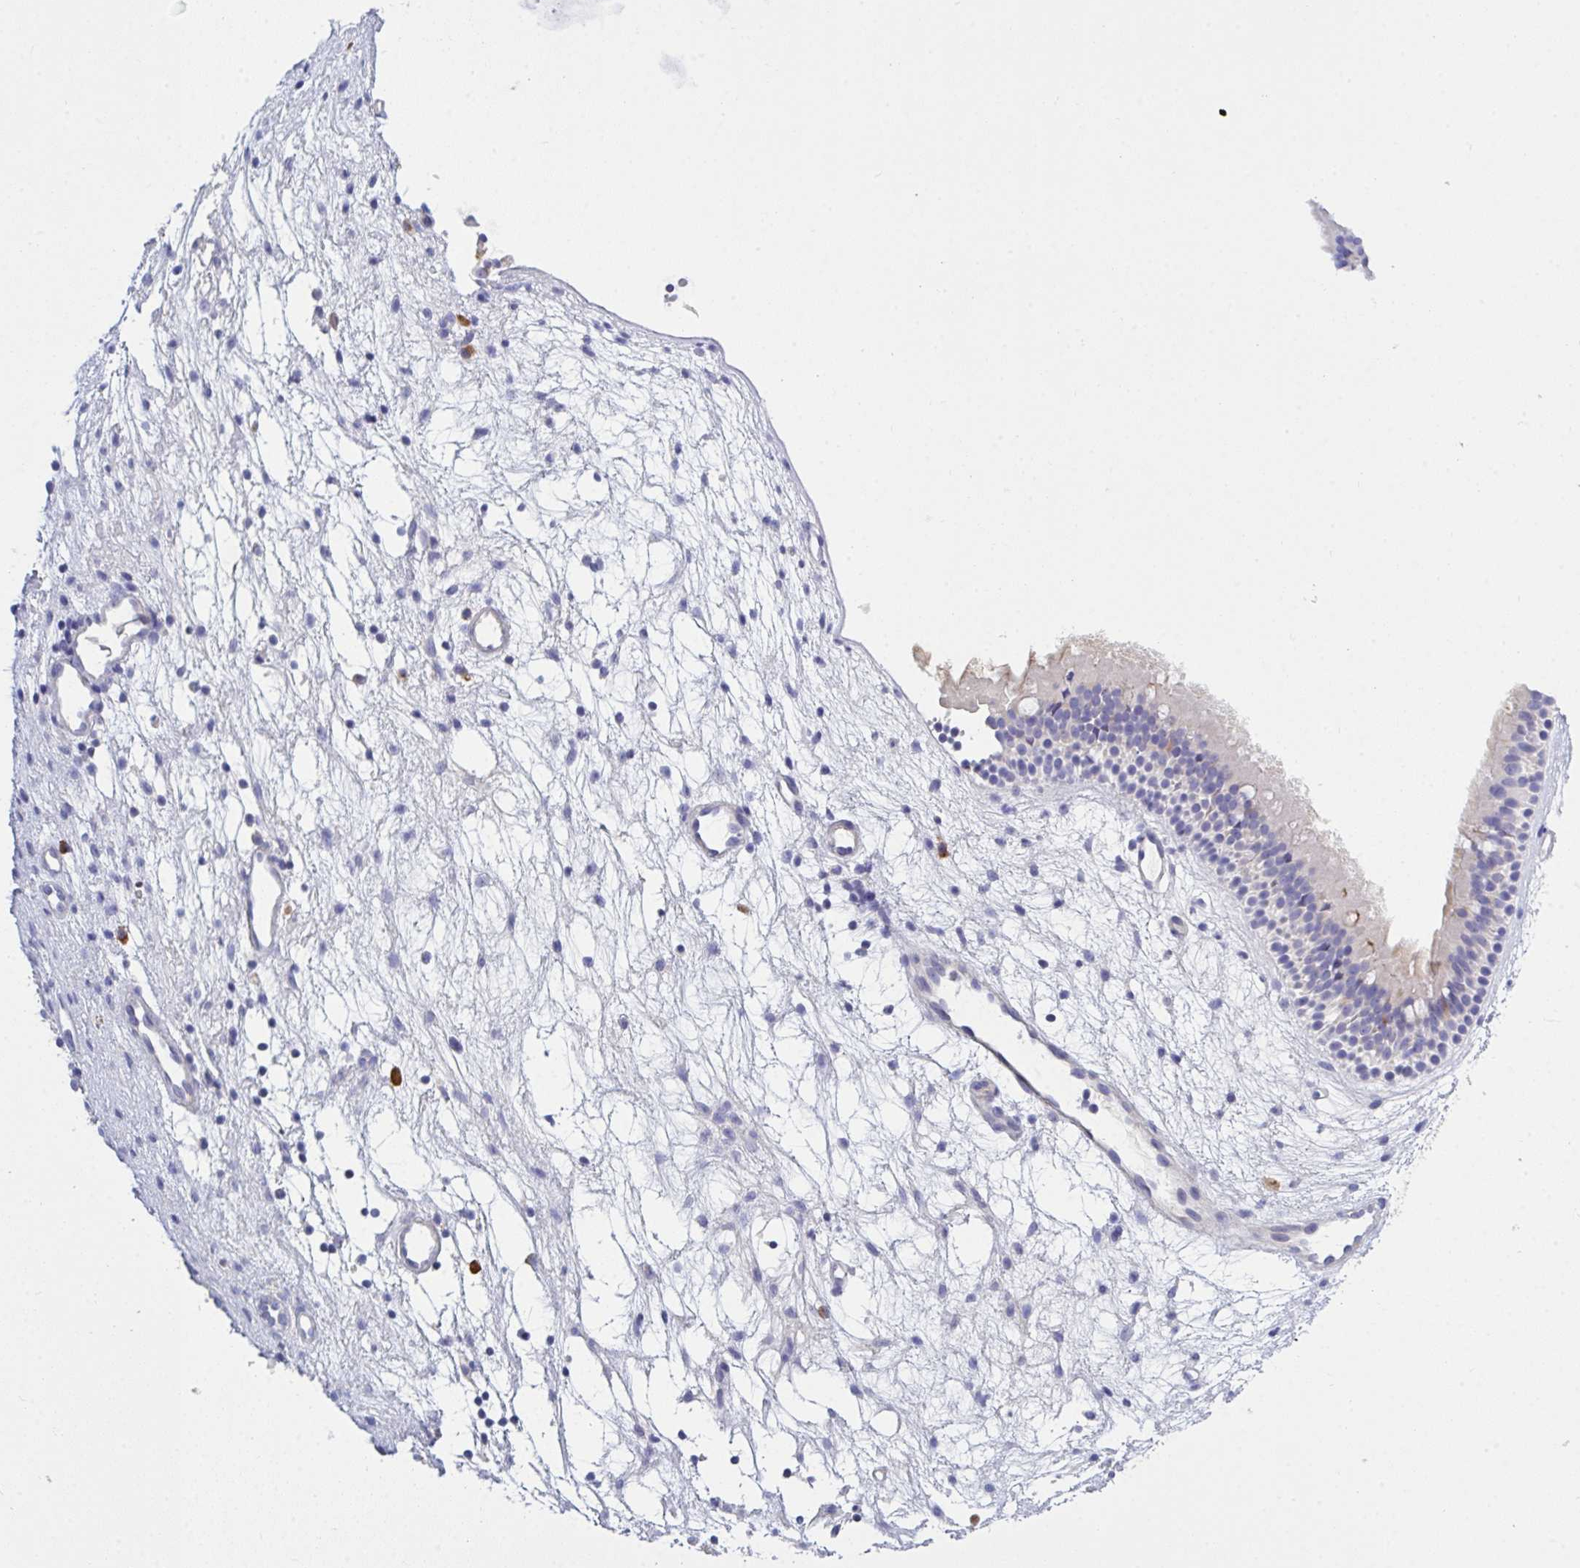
{"staining": {"intensity": "negative", "quantity": "none", "location": "none"}, "tissue": "nasopharynx", "cell_type": "Respiratory epithelial cells", "image_type": "normal", "snomed": [{"axis": "morphology", "description": "Normal tissue, NOS"}, {"axis": "morphology", "description": "Polyp, NOS"}, {"axis": "topography", "description": "Nasopharynx"}], "caption": "Immunohistochemistry (IHC) image of normal human nasopharynx stained for a protein (brown), which demonstrates no positivity in respiratory epithelial cells.", "gene": "LRRC58", "patient": {"sex": "male", "age": 83}}